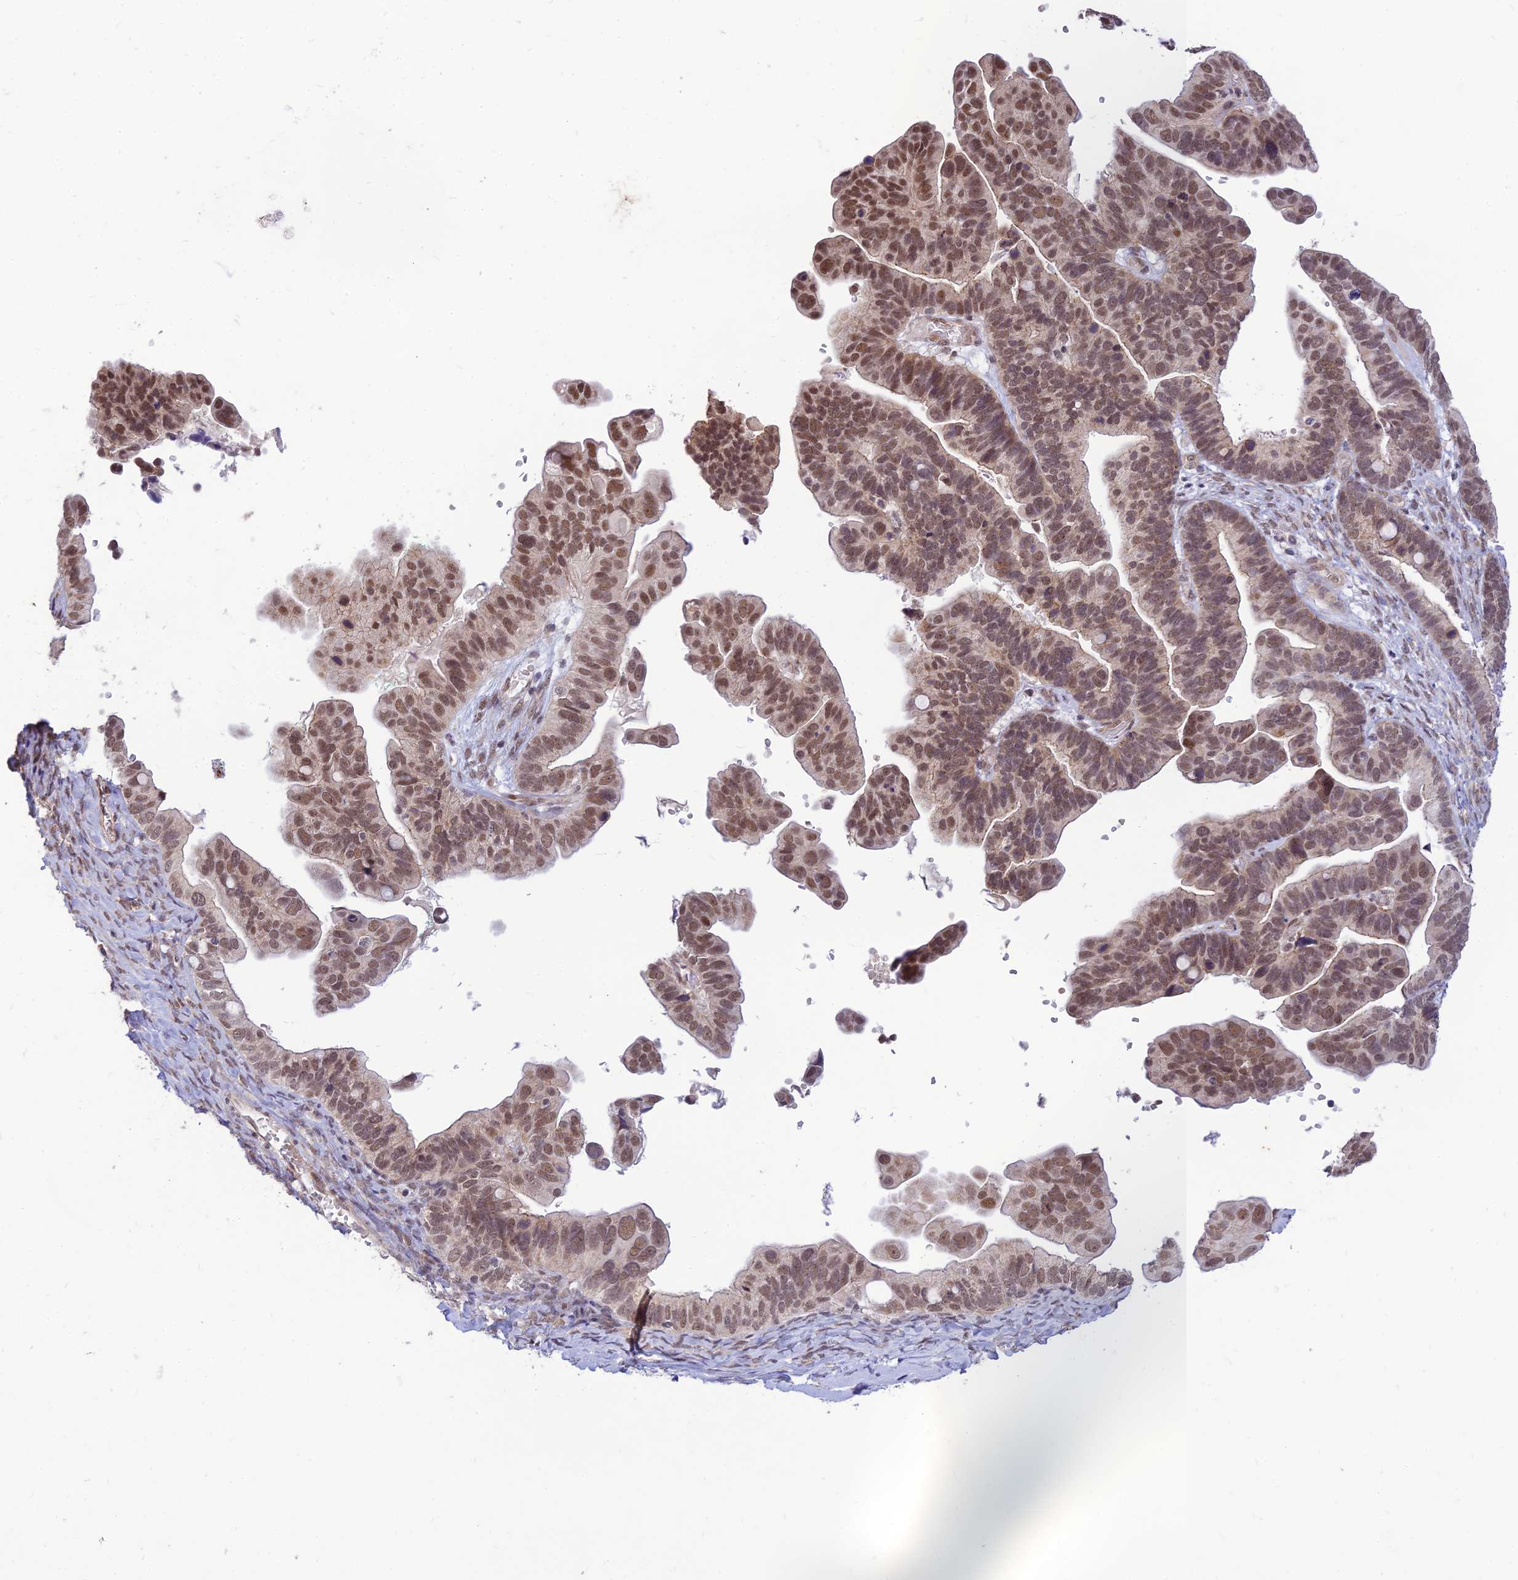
{"staining": {"intensity": "moderate", "quantity": ">75%", "location": "nuclear"}, "tissue": "ovarian cancer", "cell_type": "Tumor cells", "image_type": "cancer", "snomed": [{"axis": "morphology", "description": "Cystadenocarcinoma, serous, NOS"}, {"axis": "topography", "description": "Ovary"}], "caption": "Human ovarian cancer stained with a brown dye demonstrates moderate nuclear positive positivity in approximately >75% of tumor cells.", "gene": "MICOS13", "patient": {"sex": "female", "age": 56}}